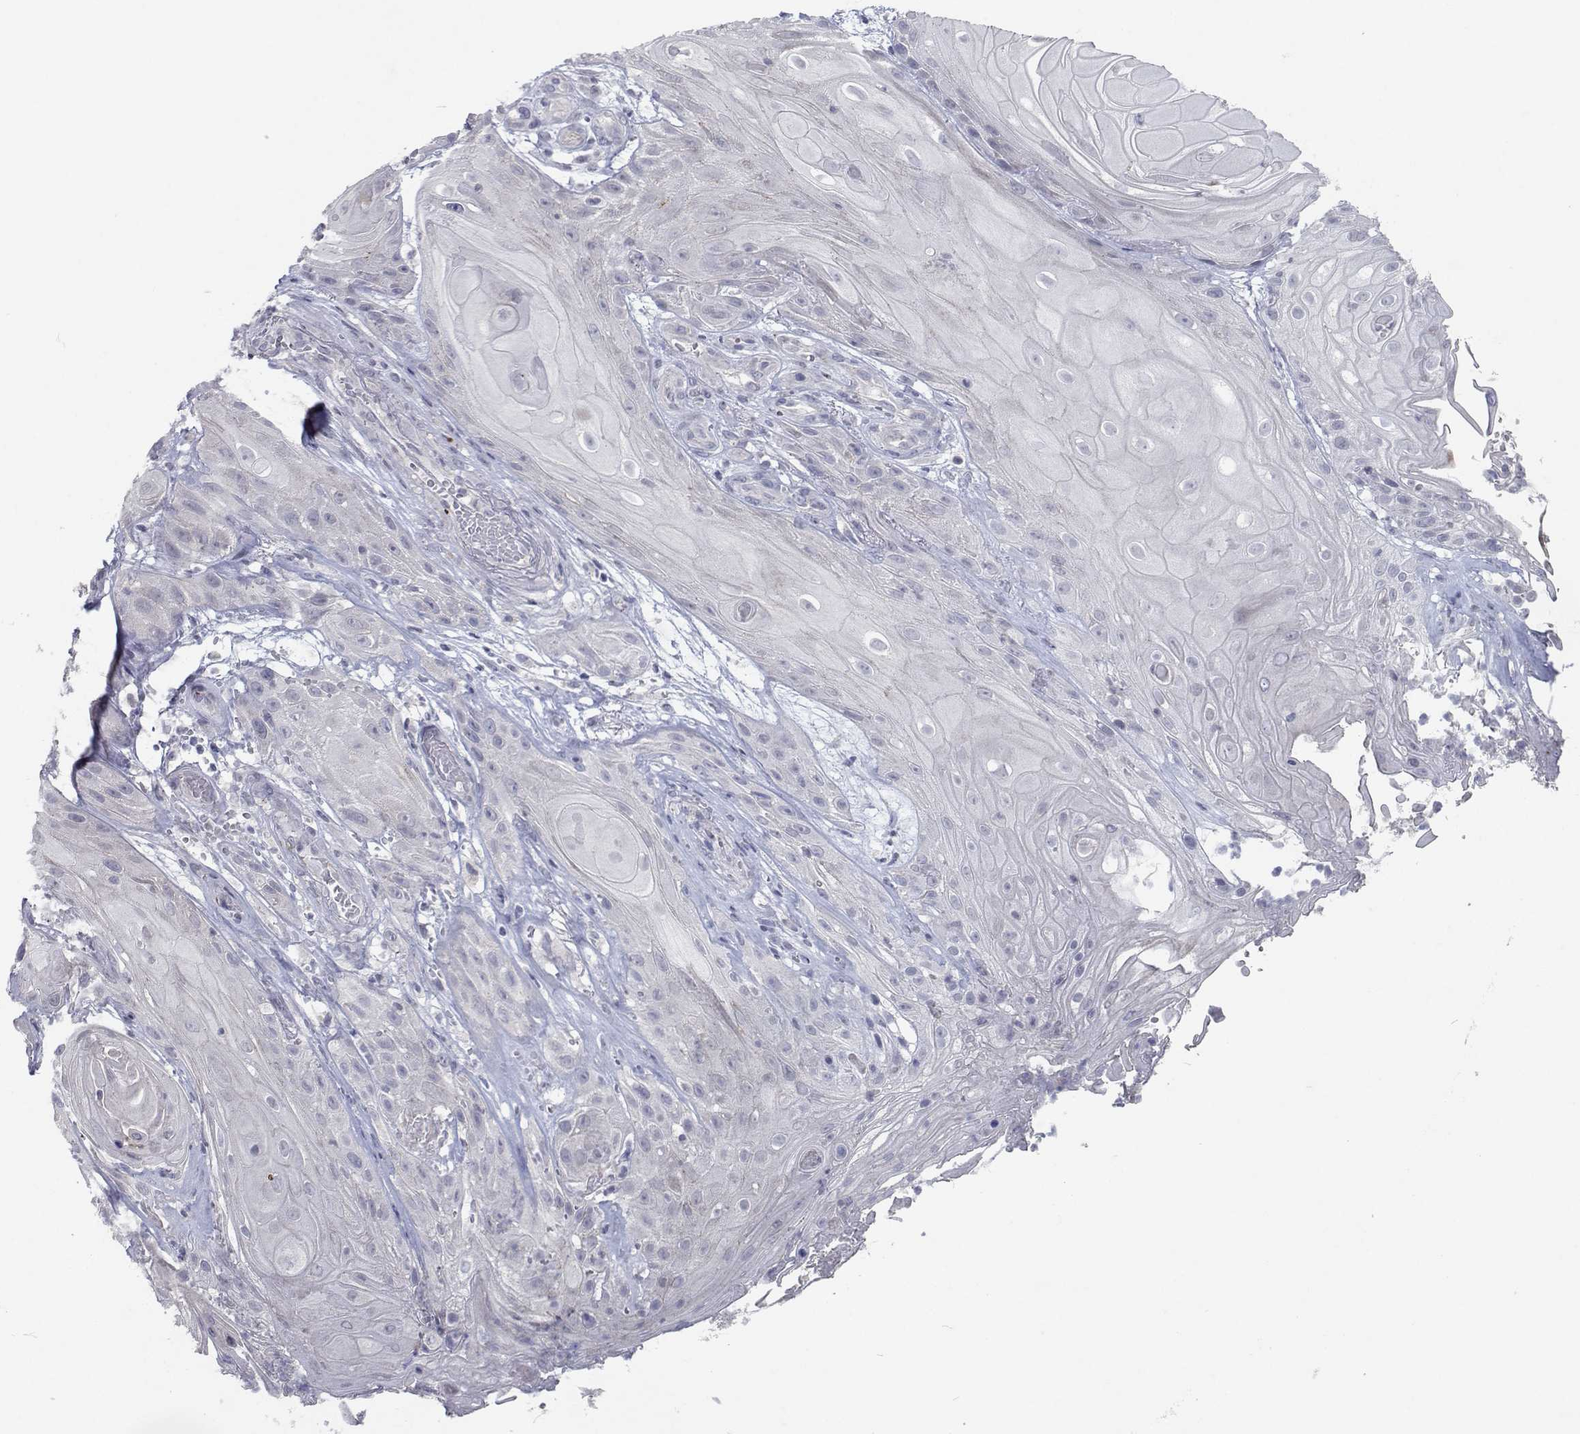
{"staining": {"intensity": "negative", "quantity": "none", "location": "none"}, "tissue": "skin cancer", "cell_type": "Tumor cells", "image_type": "cancer", "snomed": [{"axis": "morphology", "description": "Squamous cell carcinoma, NOS"}, {"axis": "topography", "description": "Skin"}], "caption": "An immunohistochemistry micrograph of skin cancer is shown. There is no staining in tumor cells of skin cancer.", "gene": "RBPJL", "patient": {"sex": "male", "age": 62}}